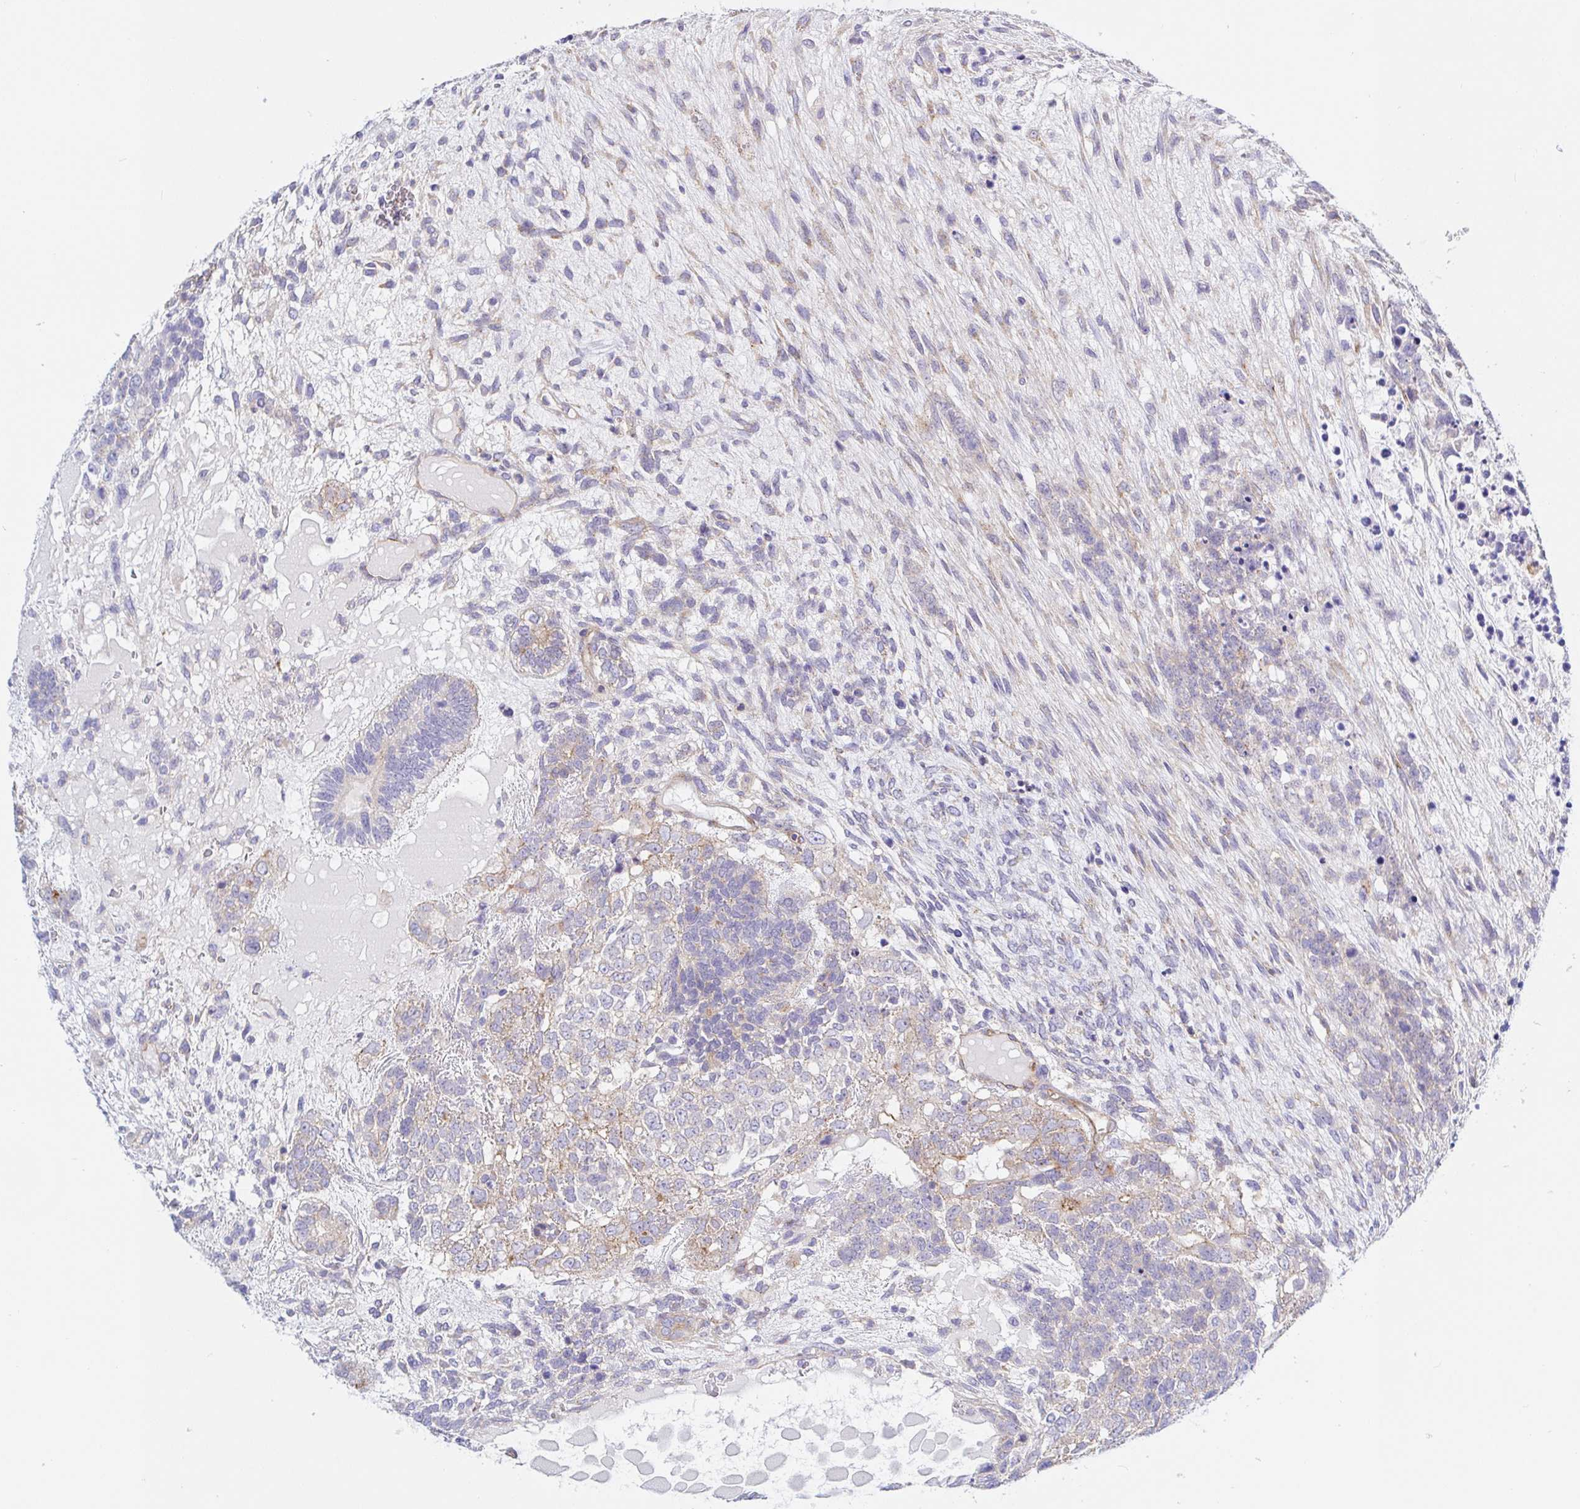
{"staining": {"intensity": "weak", "quantity": "<25%", "location": "cytoplasmic/membranous"}, "tissue": "testis cancer", "cell_type": "Tumor cells", "image_type": "cancer", "snomed": [{"axis": "morphology", "description": "Carcinoma, Embryonal, NOS"}, {"axis": "topography", "description": "Testis"}], "caption": "Micrograph shows no protein expression in tumor cells of testis cancer (embryonal carcinoma) tissue.", "gene": "ARL4D", "patient": {"sex": "male", "age": 23}}